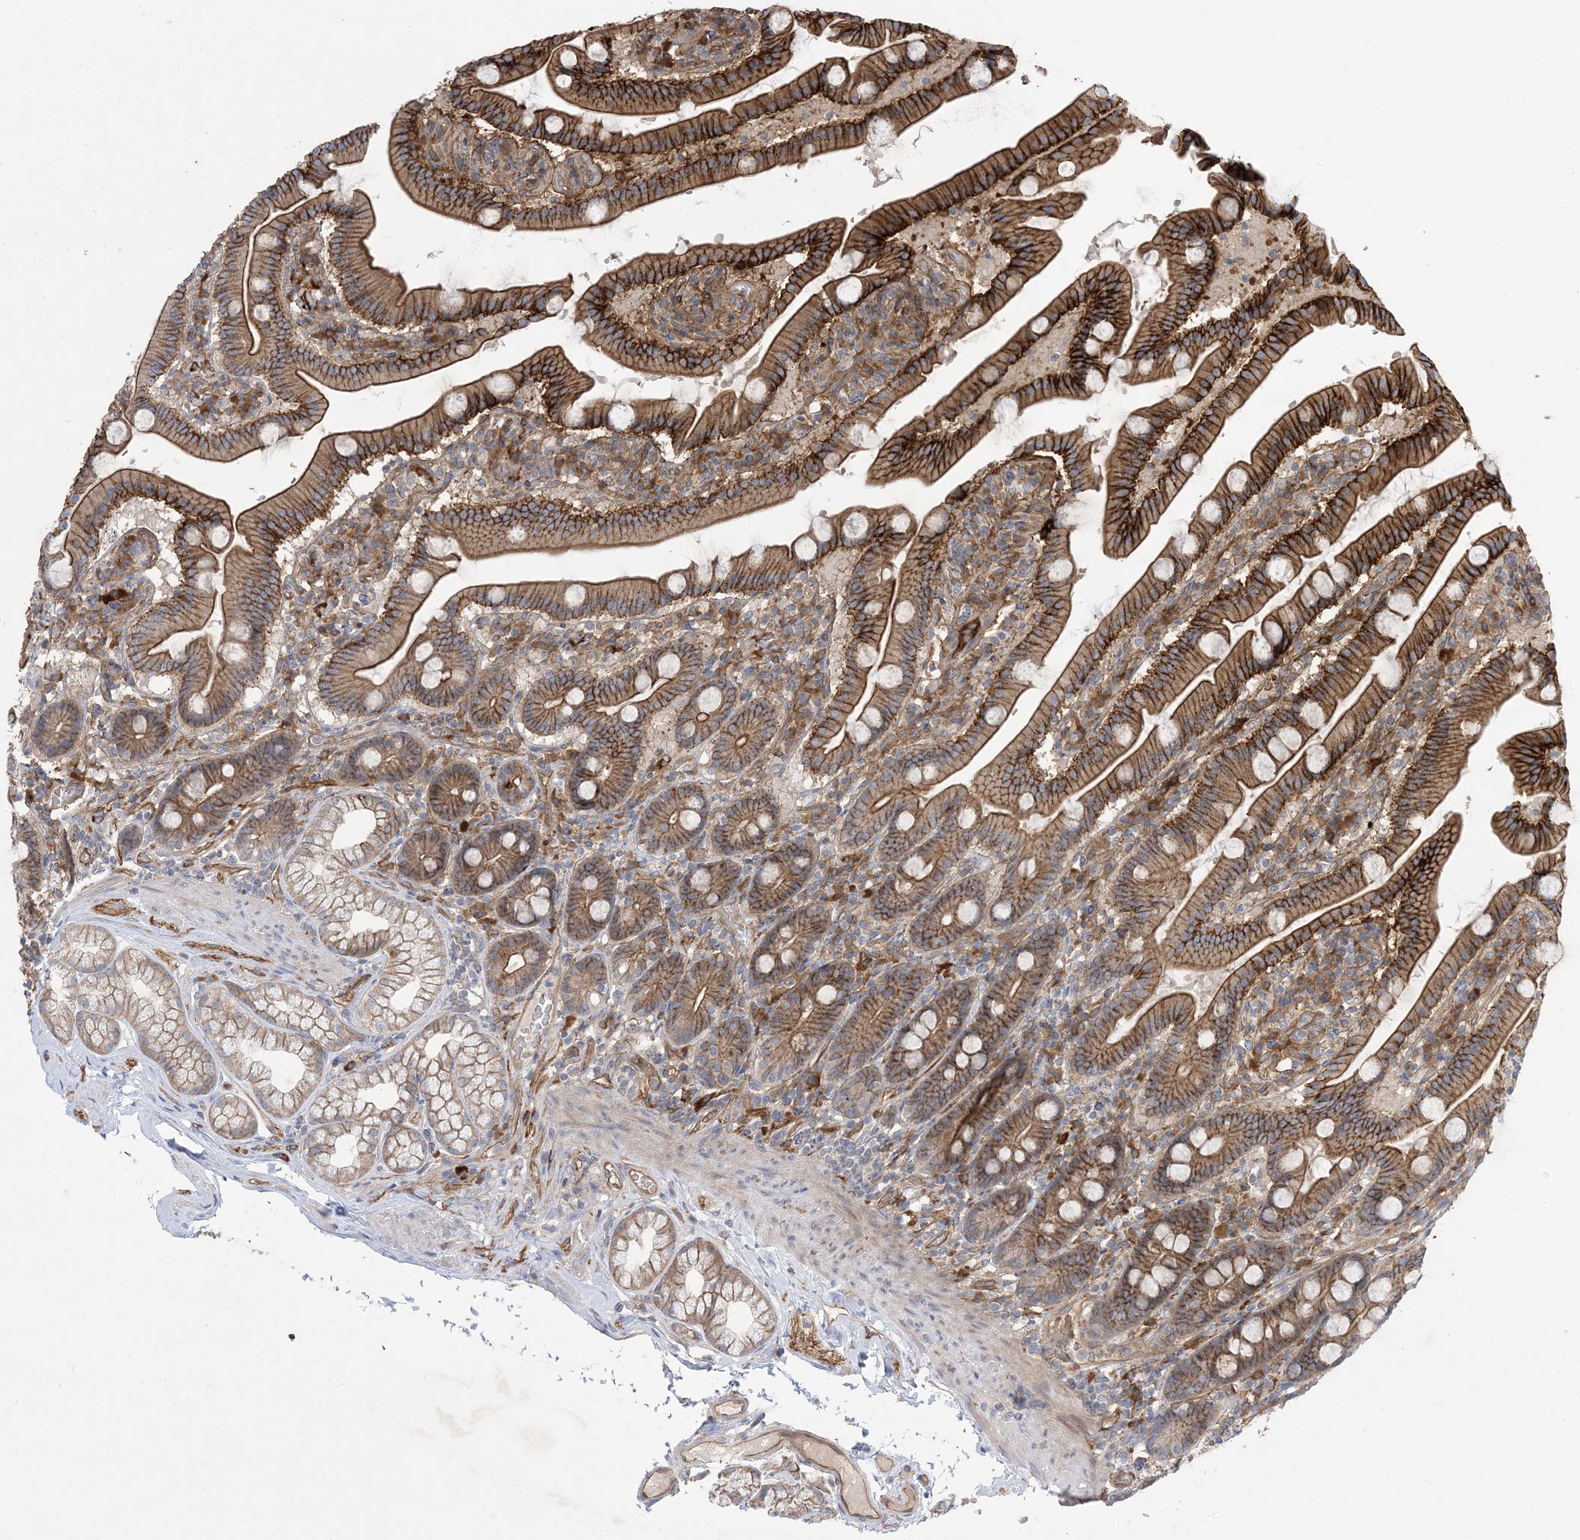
{"staining": {"intensity": "strong", "quantity": ">75%", "location": "cytoplasmic/membranous"}, "tissue": "duodenum", "cell_type": "Glandular cells", "image_type": "normal", "snomed": [{"axis": "morphology", "description": "Normal tissue, NOS"}, {"axis": "topography", "description": "Duodenum"}], "caption": "Duodenum stained with DAB (3,3'-diaminobenzidine) IHC demonstrates high levels of strong cytoplasmic/membranous positivity in about >75% of glandular cells. Ihc stains the protein in brown and the nuclei are stained blue.", "gene": "AOC1", "patient": {"sex": "male", "age": 55}}